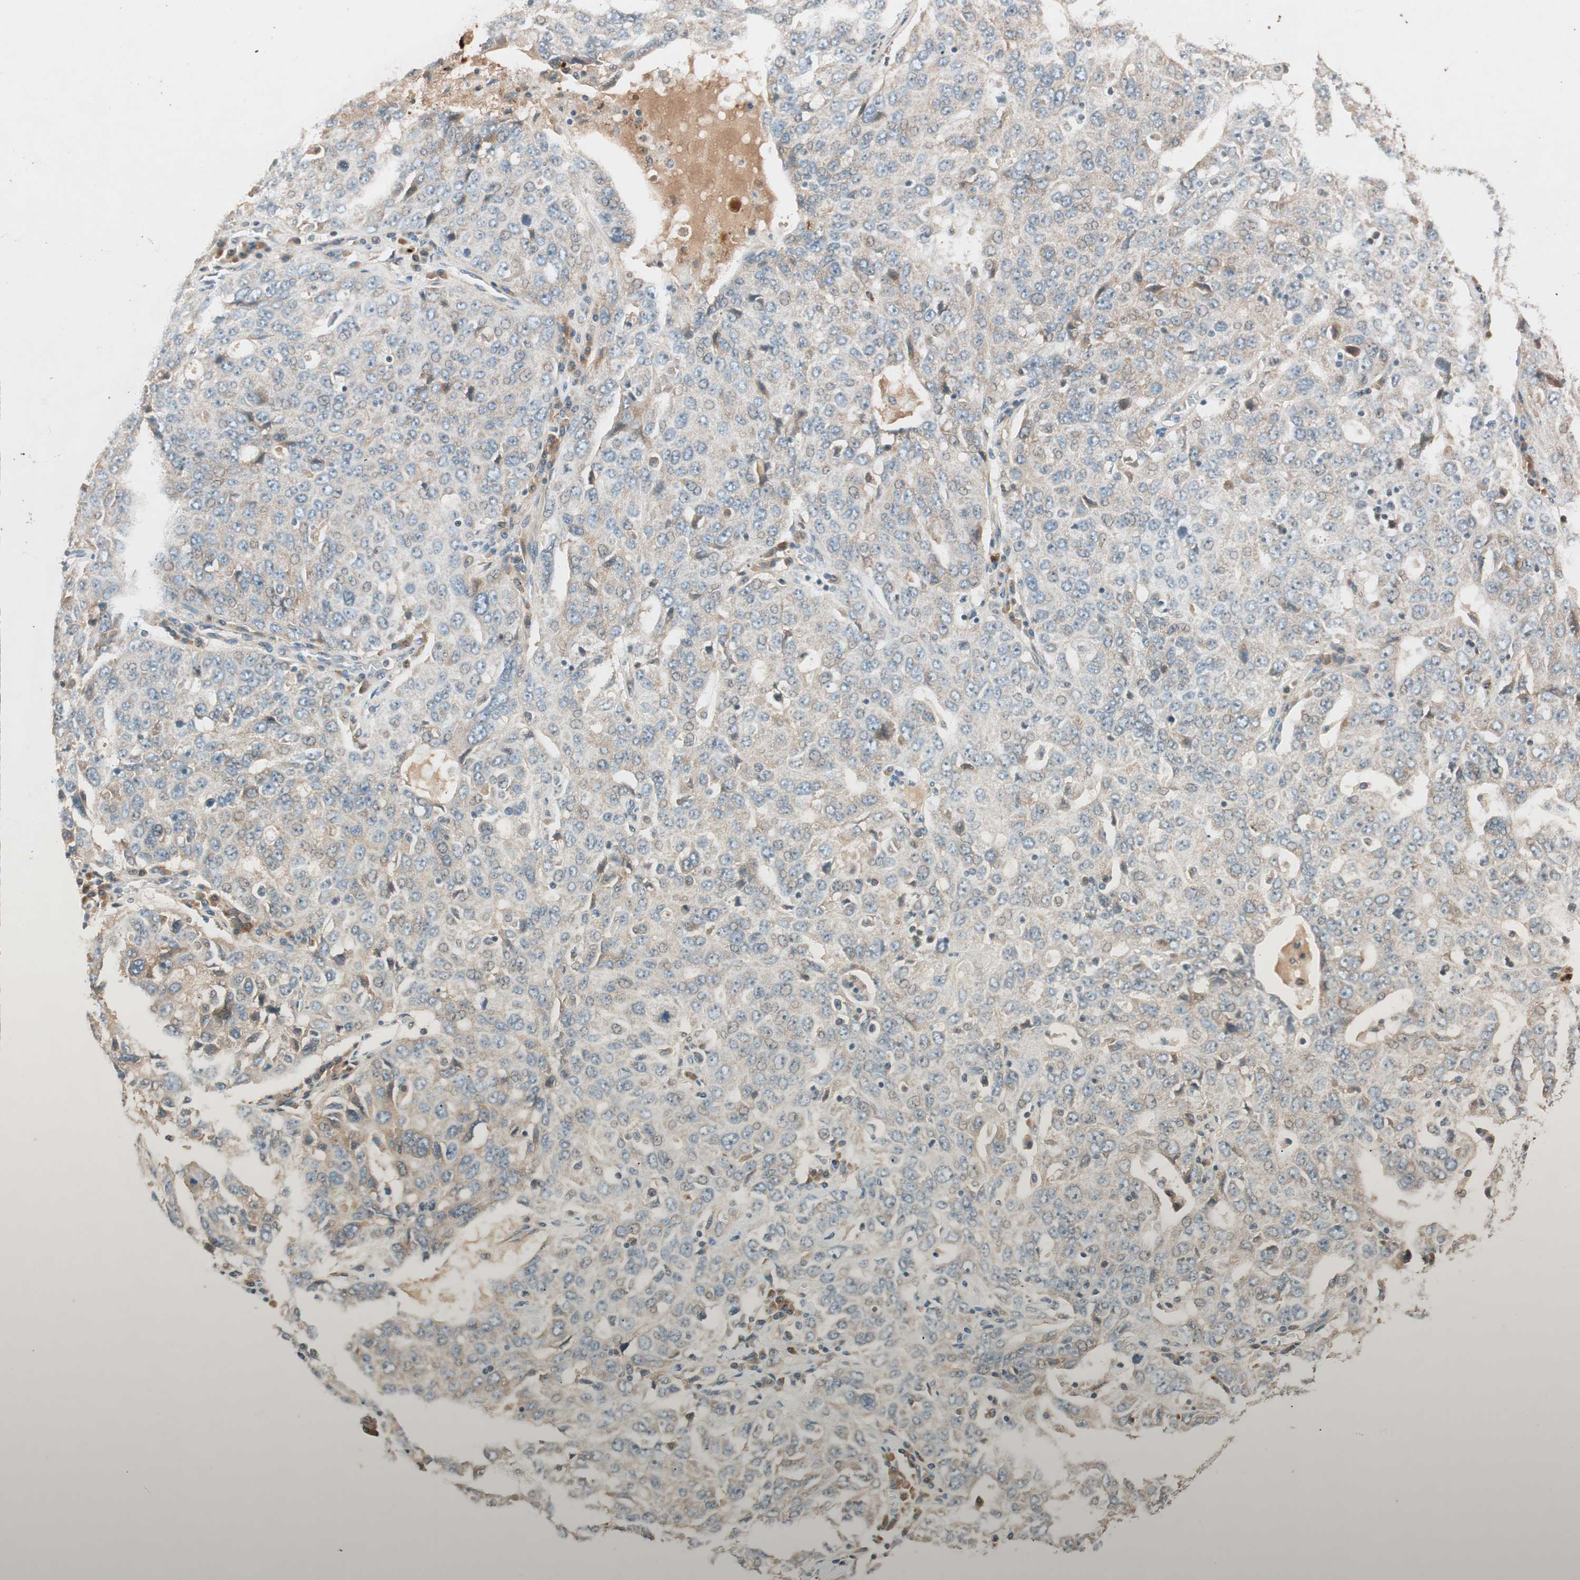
{"staining": {"intensity": "negative", "quantity": "none", "location": "none"}, "tissue": "ovarian cancer", "cell_type": "Tumor cells", "image_type": "cancer", "snomed": [{"axis": "morphology", "description": "Carcinoma, endometroid"}, {"axis": "topography", "description": "Ovary"}], "caption": "An image of ovarian cancer (endometroid carcinoma) stained for a protein reveals no brown staining in tumor cells.", "gene": "EPHA6", "patient": {"sex": "female", "age": 62}}